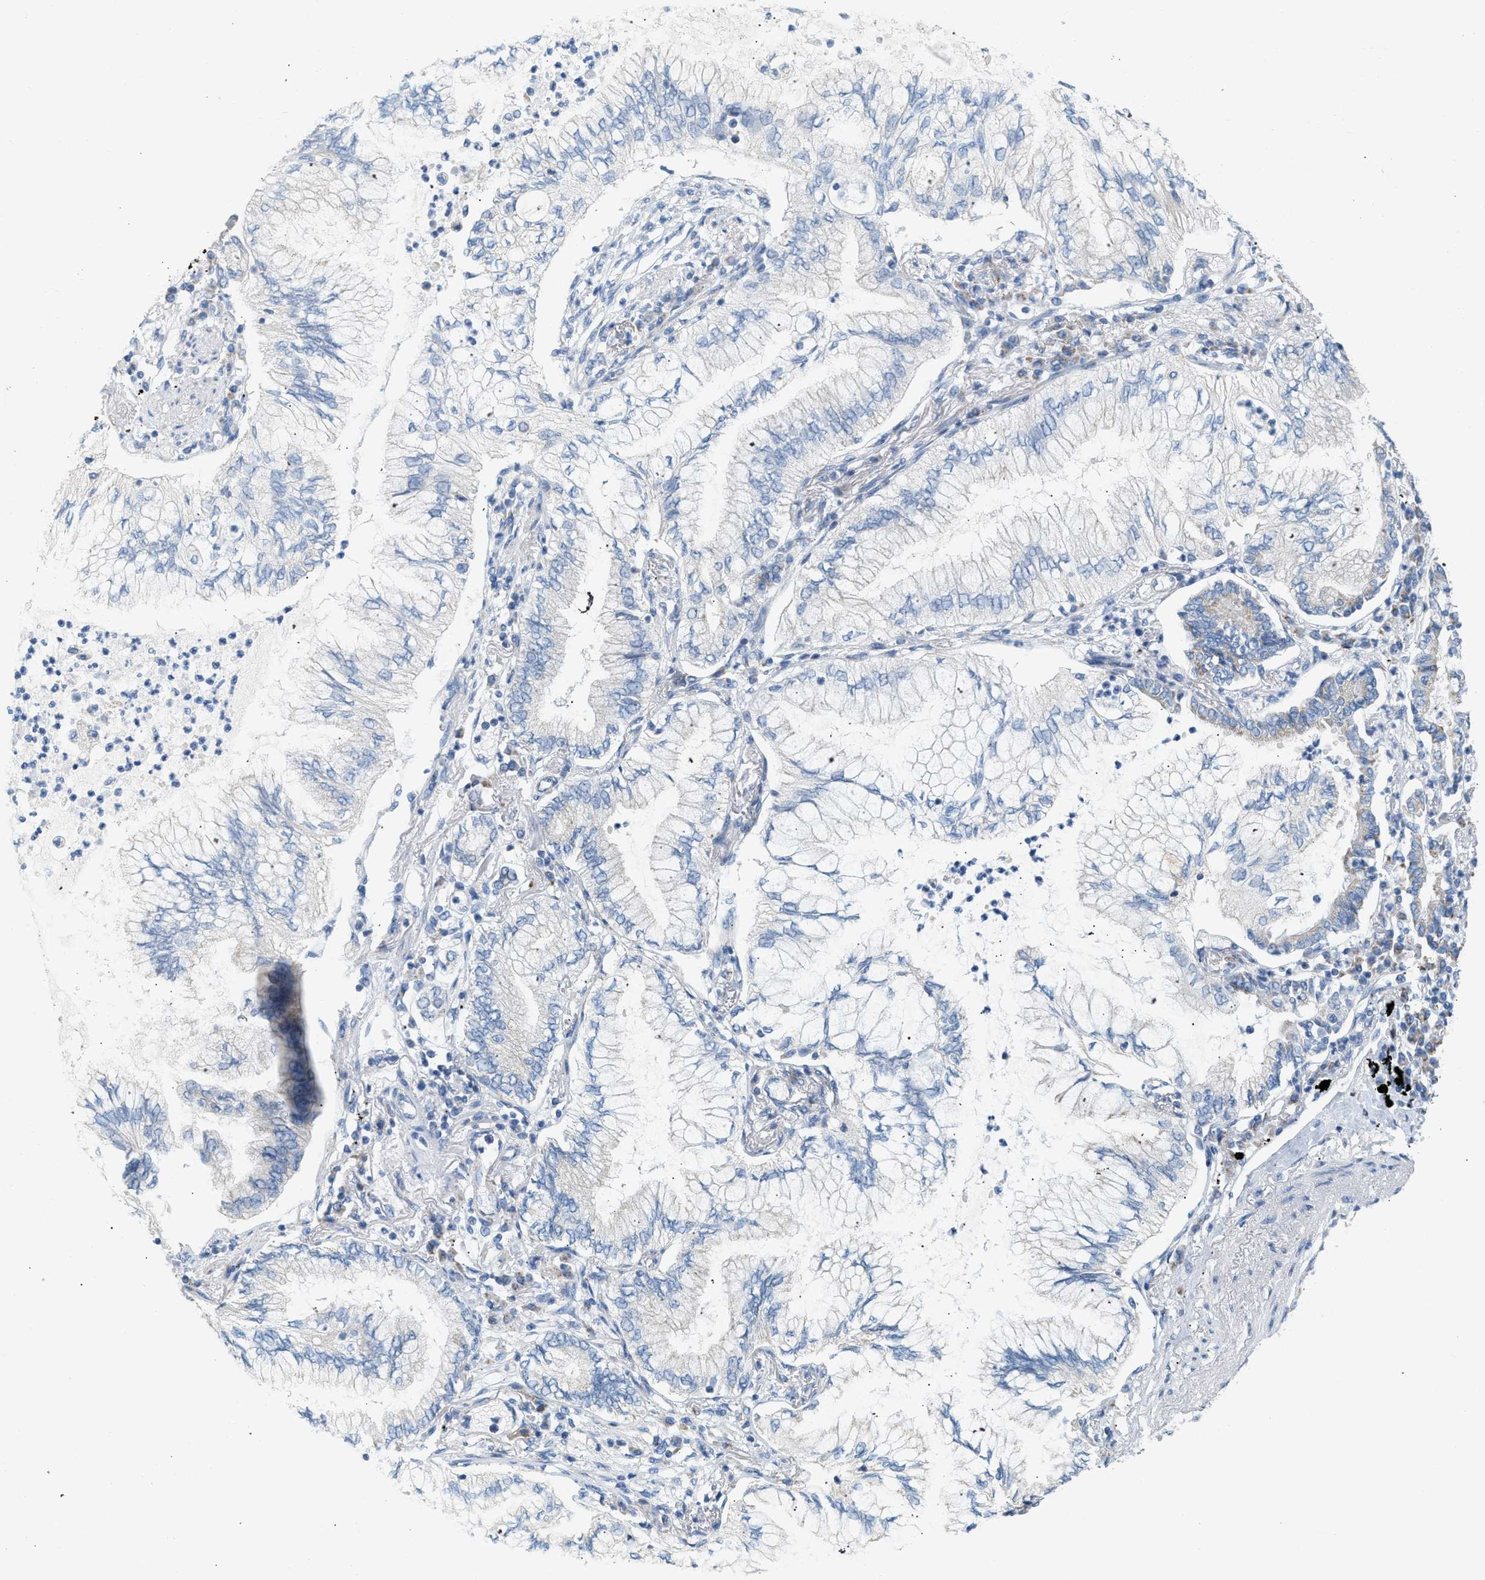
{"staining": {"intensity": "negative", "quantity": "none", "location": "none"}, "tissue": "lung cancer", "cell_type": "Tumor cells", "image_type": "cancer", "snomed": [{"axis": "morphology", "description": "Normal tissue, NOS"}, {"axis": "morphology", "description": "Adenocarcinoma, NOS"}, {"axis": "topography", "description": "Bronchus"}, {"axis": "topography", "description": "Lung"}], "caption": "Immunohistochemical staining of lung cancer displays no significant staining in tumor cells.", "gene": "NDUFS8", "patient": {"sex": "female", "age": 70}}